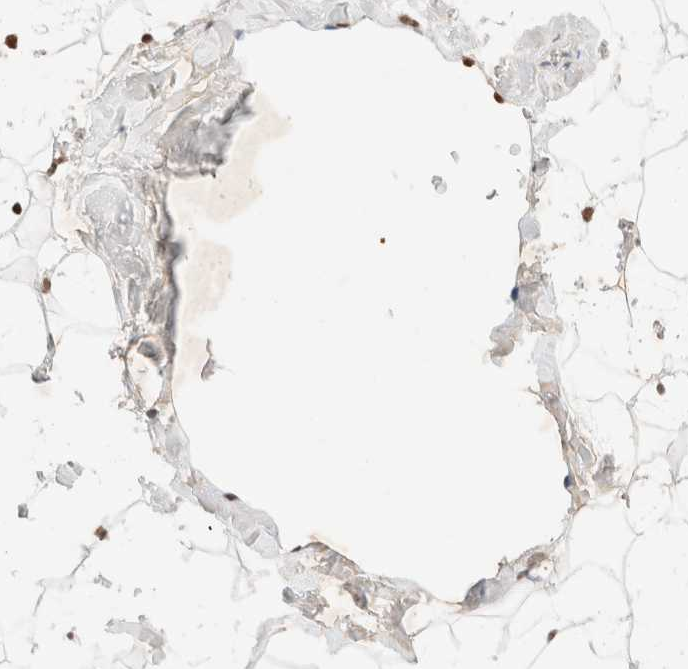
{"staining": {"intensity": "negative", "quantity": "none", "location": "none"}, "tissue": "adipose tissue", "cell_type": "Adipocytes", "image_type": "normal", "snomed": [{"axis": "morphology", "description": "Normal tissue, NOS"}, {"axis": "morphology", "description": "Fibrosis, NOS"}, {"axis": "topography", "description": "Breast"}, {"axis": "topography", "description": "Adipose tissue"}], "caption": "The IHC histopathology image has no significant expression in adipocytes of adipose tissue. Nuclei are stained in blue.", "gene": "SNTB1", "patient": {"sex": "female", "age": 39}}